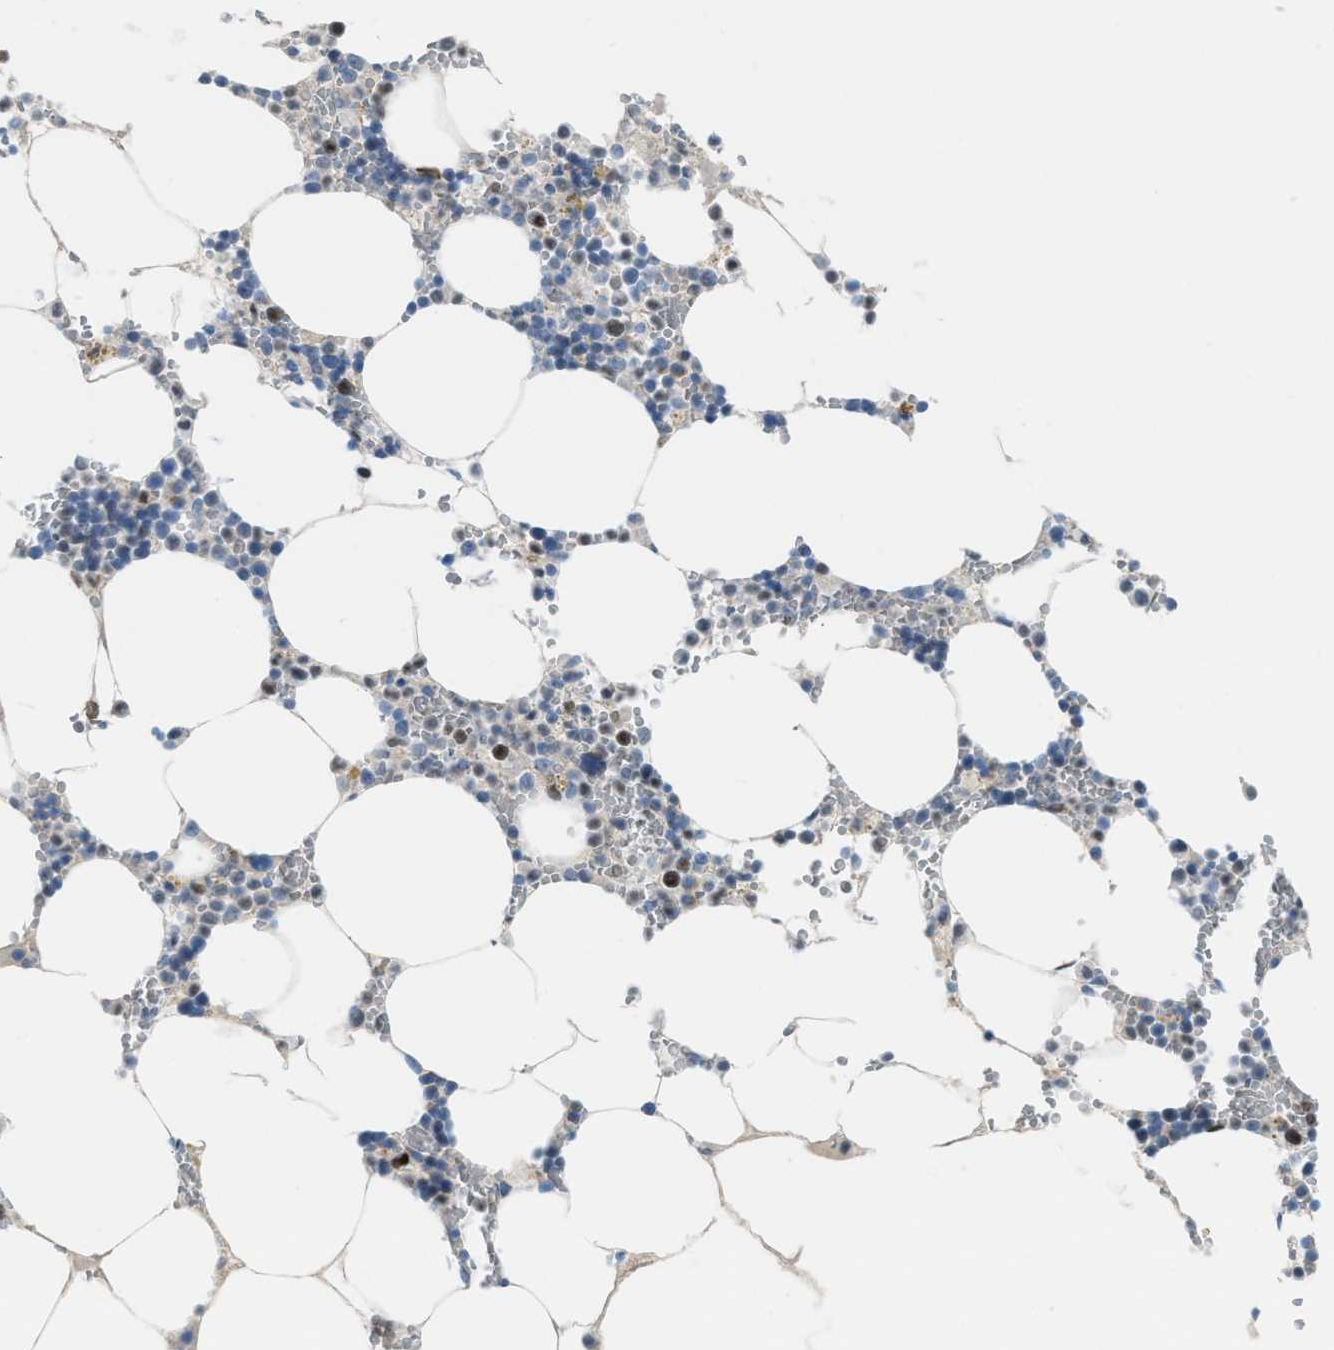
{"staining": {"intensity": "moderate", "quantity": "<25%", "location": "nuclear"}, "tissue": "bone marrow", "cell_type": "Hematopoietic cells", "image_type": "normal", "snomed": [{"axis": "morphology", "description": "Normal tissue, NOS"}, {"axis": "topography", "description": "Bone marrow"}], "caption": "Benign bone marrow demonstrates moderate nuclear expression in about <25% of hematopoietic cells.", "gene": "PPM1D", "patient": {"sex": "male", "age": 70}}